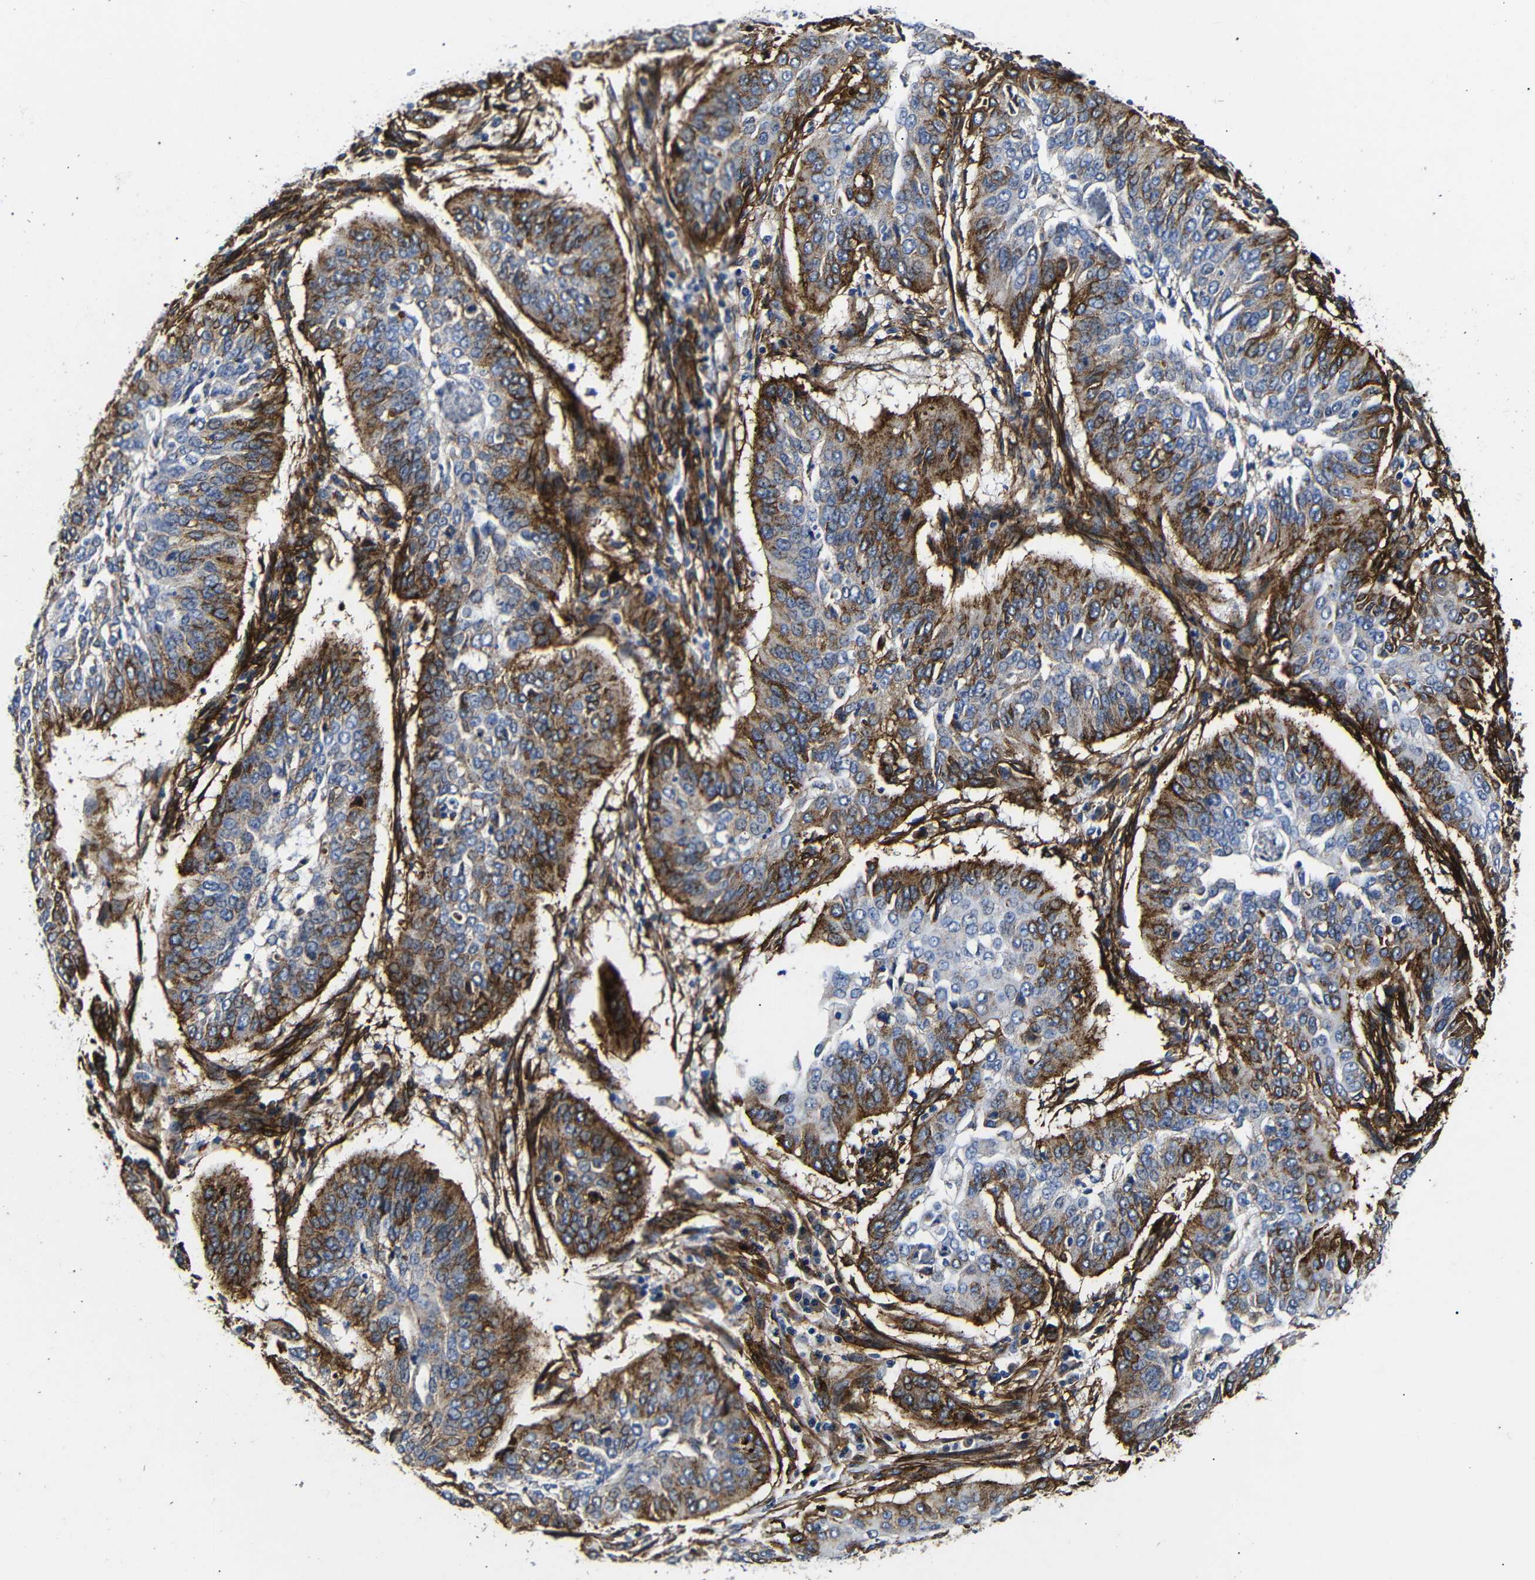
{"staining": {"intensity": "moderate", "quantity": "25%-75%", "location": "cytoplasmic/membranous"}, "tissue": "cervical cancer", "cell_type": "Tumor cells", "image_type": "cancer", "snomed": [{"axis": "morphology", "description": "Normal tissue, NOS"}, {"axis": "morphology", "description": "Squamous cell carcinoma, NOS"}, {"axis": "topography", "description": "Cervix"}], "caption": "DAB (3,3'-diaminobenzidine) immunohistochemical staining of human cervical cancer (squamous cell carcinoma) demonstrates moderate cytoplasmic/membranous protein staining in approximately 25%-75% of tumor cells.", "gene": "CAV2", "patient": {"sex": "female", "age": 39}}